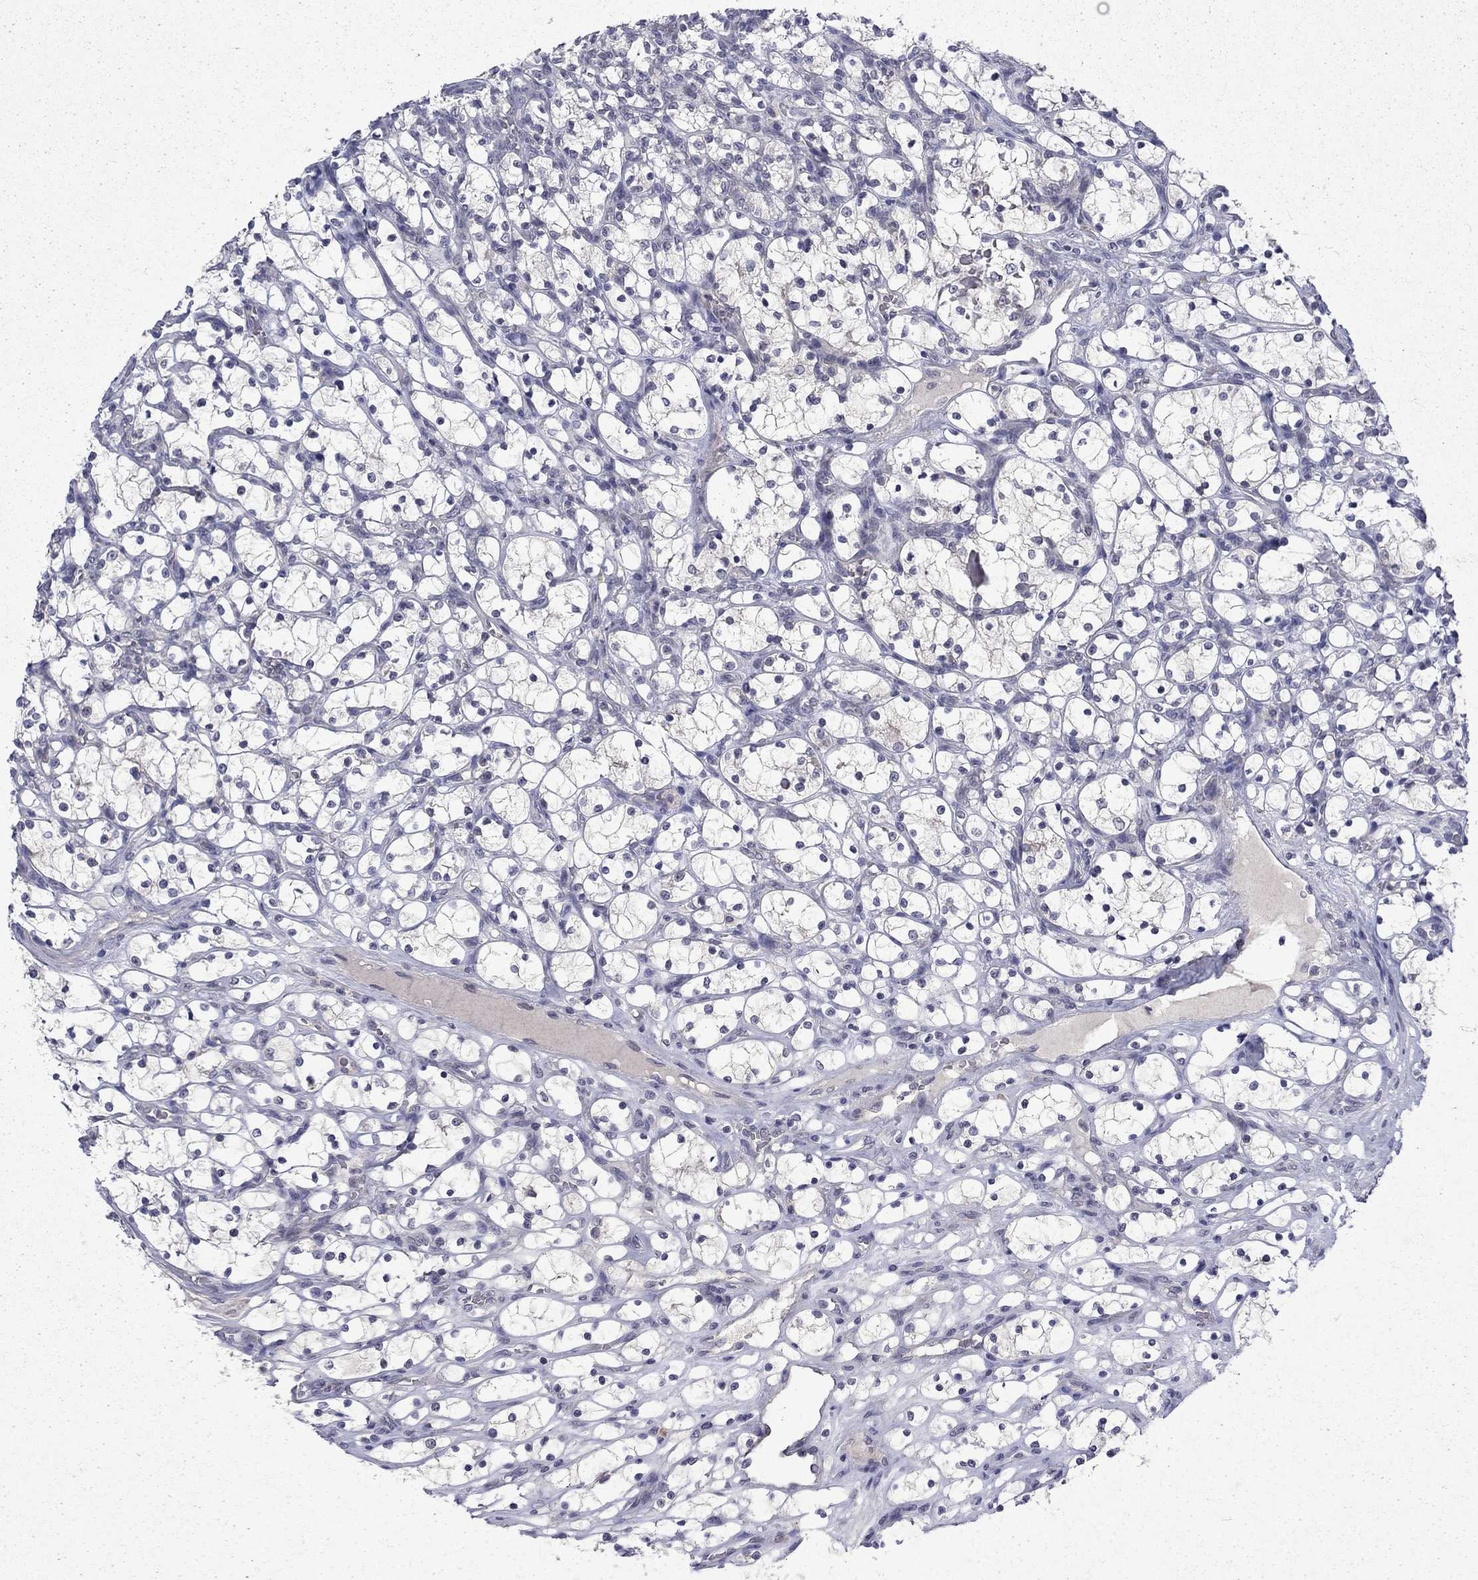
{"staining": {"intensity": "negative", "quantity": "none", "location": "none"}, "tissue": "renal cancer", "cell_type": "Tumor cells", "image_type": "cancer", "snomed": [{"axis": "morphology", "description": "Adenocarcinoma, NOS"}, {"axis": "topography", "description": "Kidney"}], "caption": "The photomicrograph displays no staining of tumor cells in renal cancer (adenocarcinoma). (DAB immunohistochemistry (IHC) visualized using brightfield microscopy, high magnification).", "gene": "CHAT", "patient": {"sex": "female", "age": 69}}